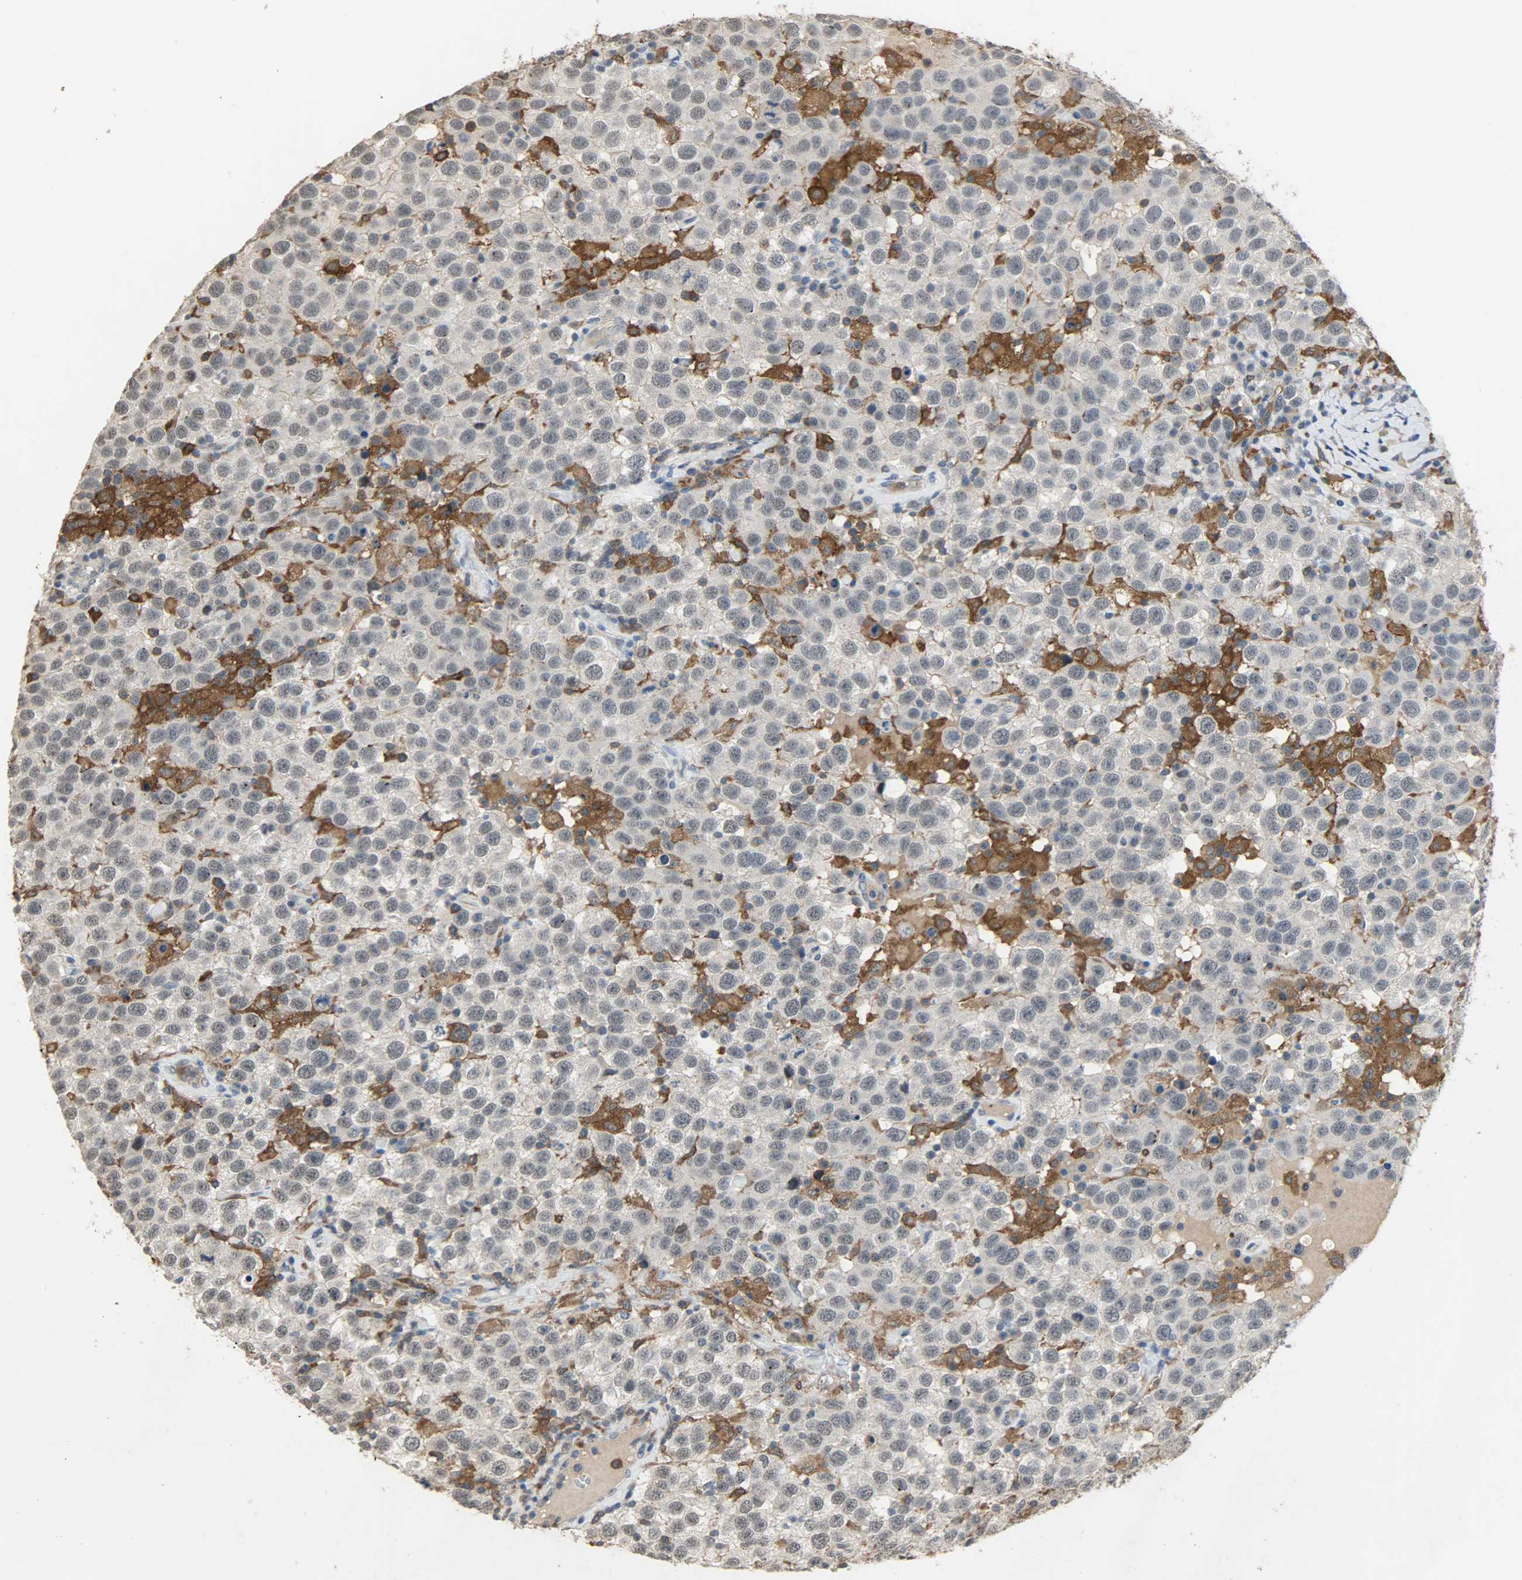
{"staining": {"intensity": "negative", "quantity": "none", "location": "none"}, "tissue": "testis cancer", "cell_type": "Tumor cells", "image_type": "cancer", "snomed": [{"axis": "morphology", "description": "Seminoma, NOS"}, {"axis": "topography", "description": "Testis"}], "caption": "Immunohistochemistry (IHC) histopathology image of testis cancer (seminoma) stained for a protein (brown), which demonstrates no staining in tumor cells.", "gene": "SKAP2", "patient": {"sex": "male", "age": 41}}